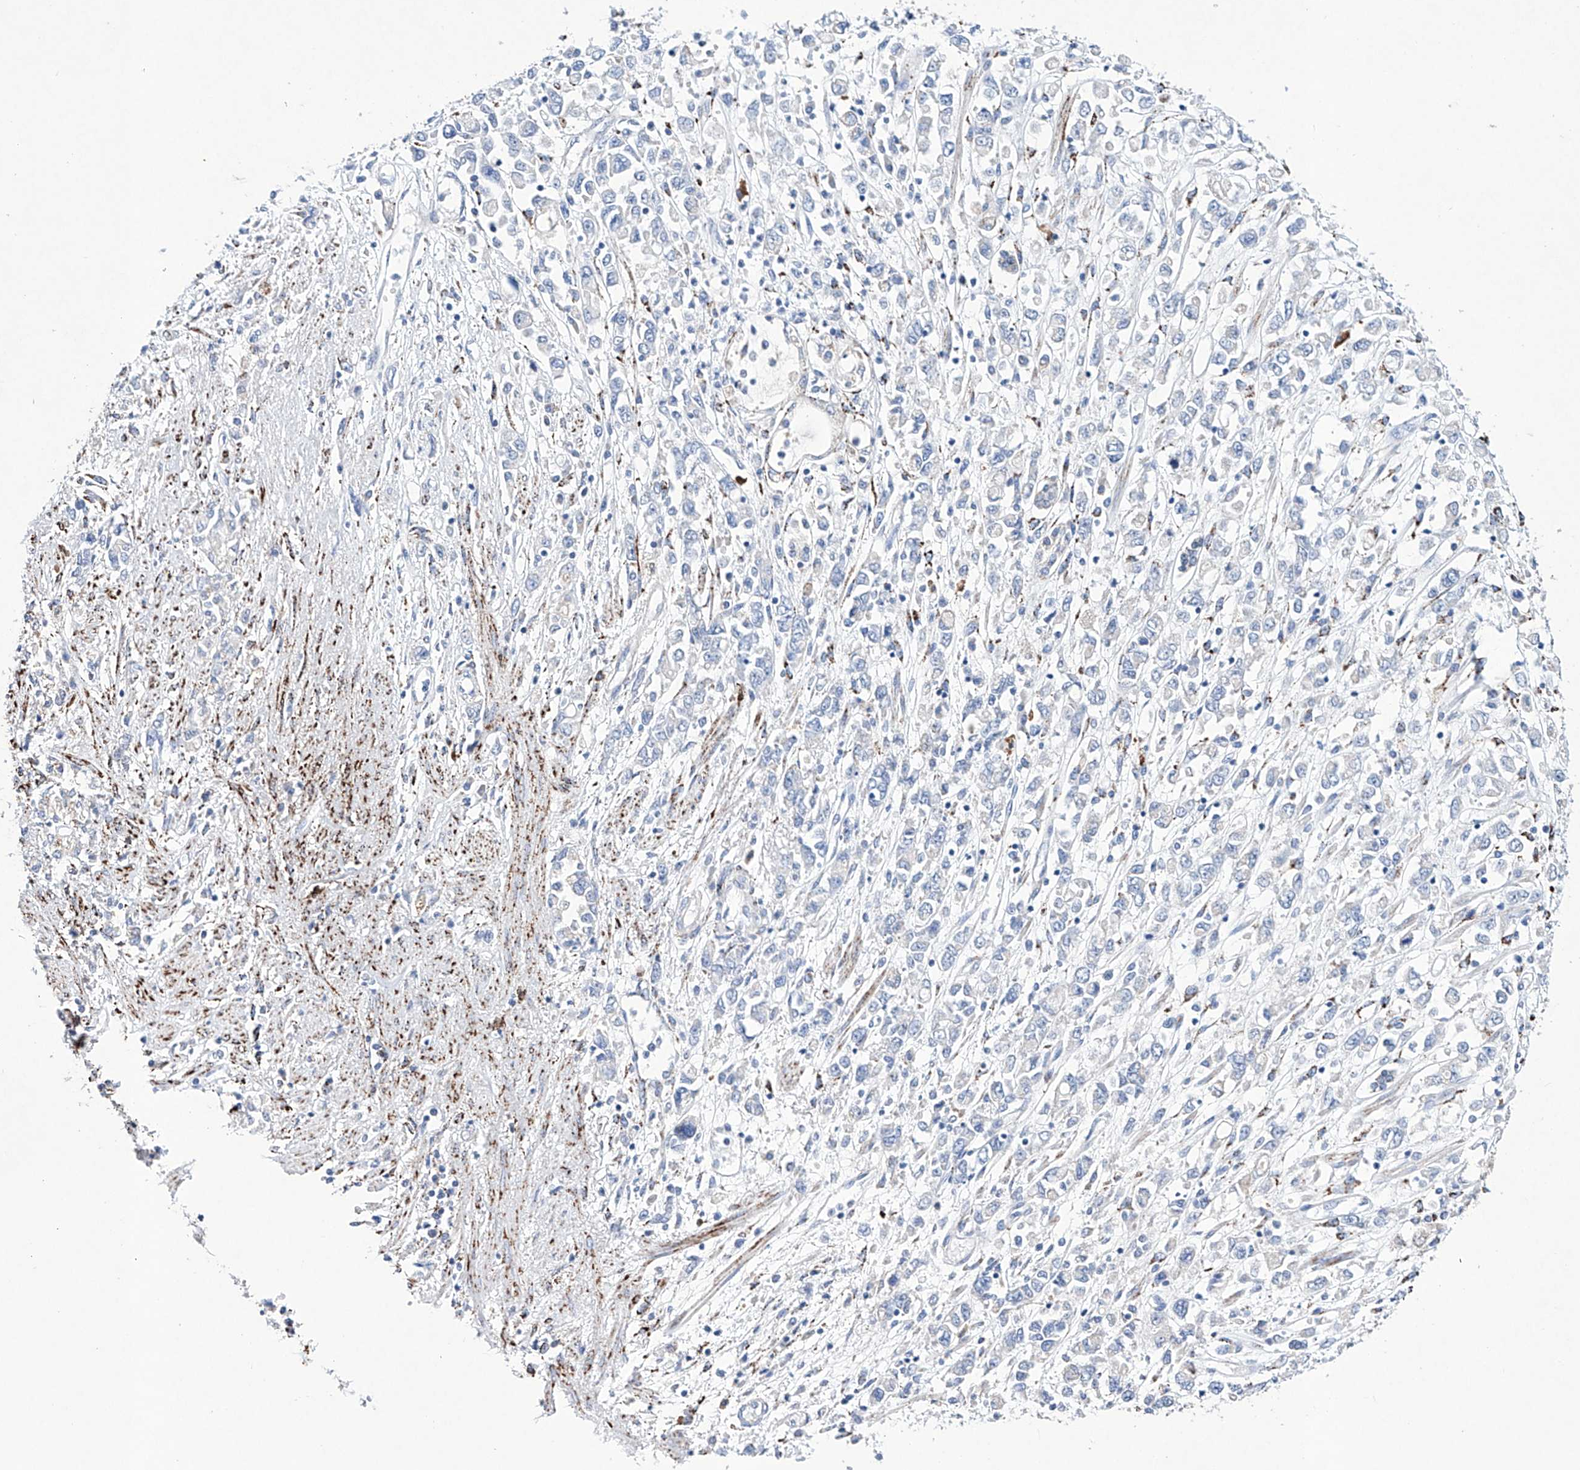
{"staining": {"intensity": "negative", "quantity": "none", "location": "none"}, "tissue": "stomach cancer", "cell_type": "Tumor cells", "image_type": "cancer", "snomed": [{"axis": "morphology", "description": "Adenocarcinoma, NOS"}, {"axis": "topography", "description": "Stomach"}], "caption": "IHC of human stomach adenocarcinoma reveals no staining in tumor cells.", "gene": "NRROS", "patient": {"sex": "female", "age": 76}}